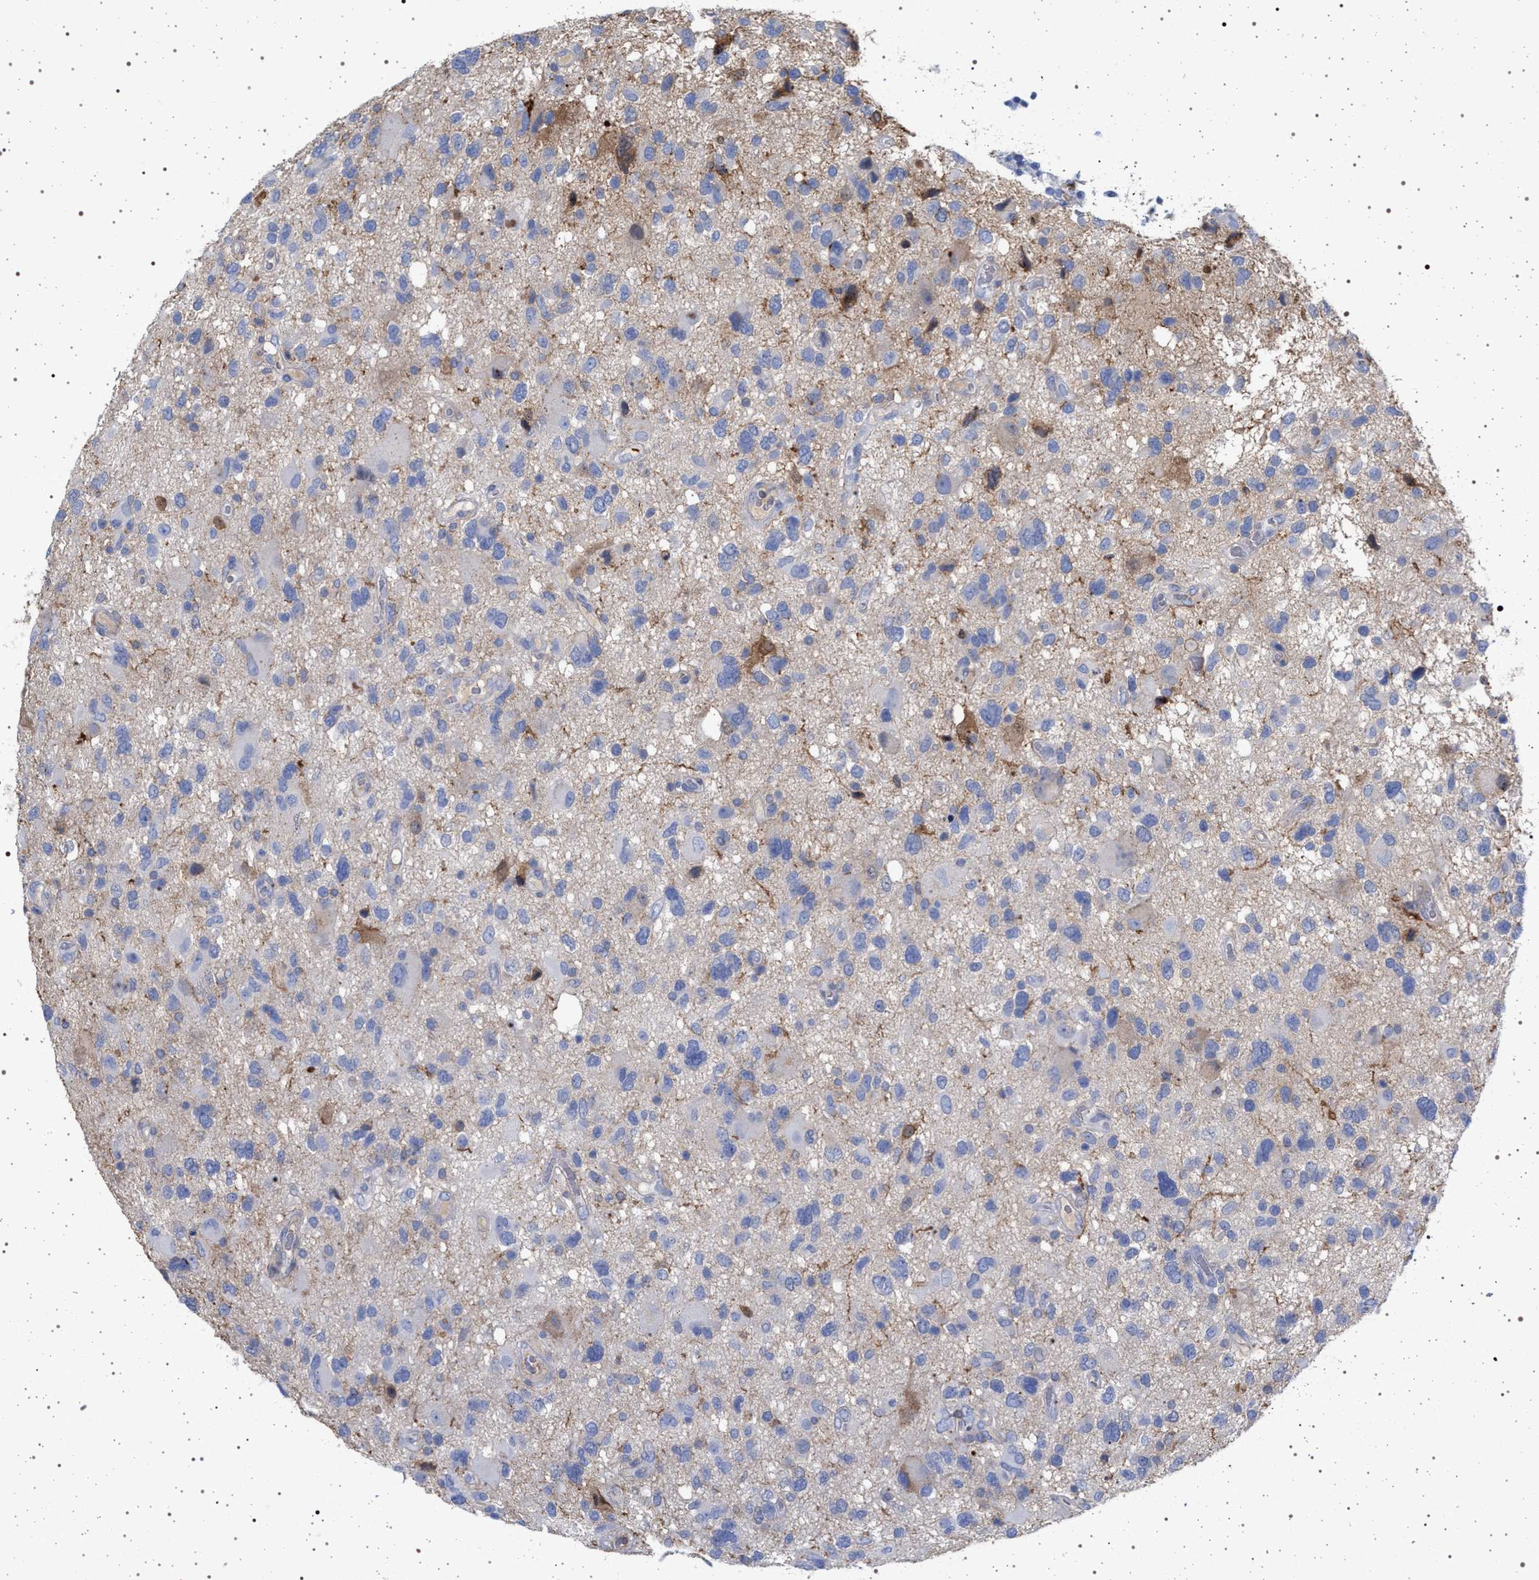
{"staining": {"intensity": "negative", "quantity": "none", "location": "none"}, "tissue": "glioma", "cell_type": "Tumor cells", "image_type": "cancer", "snomed": [{"axis": "morphology", "description": "Glioma, malignant, High grade"}, {"axis": "topography", "description": "Brain"}], "caption": "Tumor cells are negative for protein expression in human glioma.", "gene": "PLG", "patient": {"sex": "male", "age": 33}}